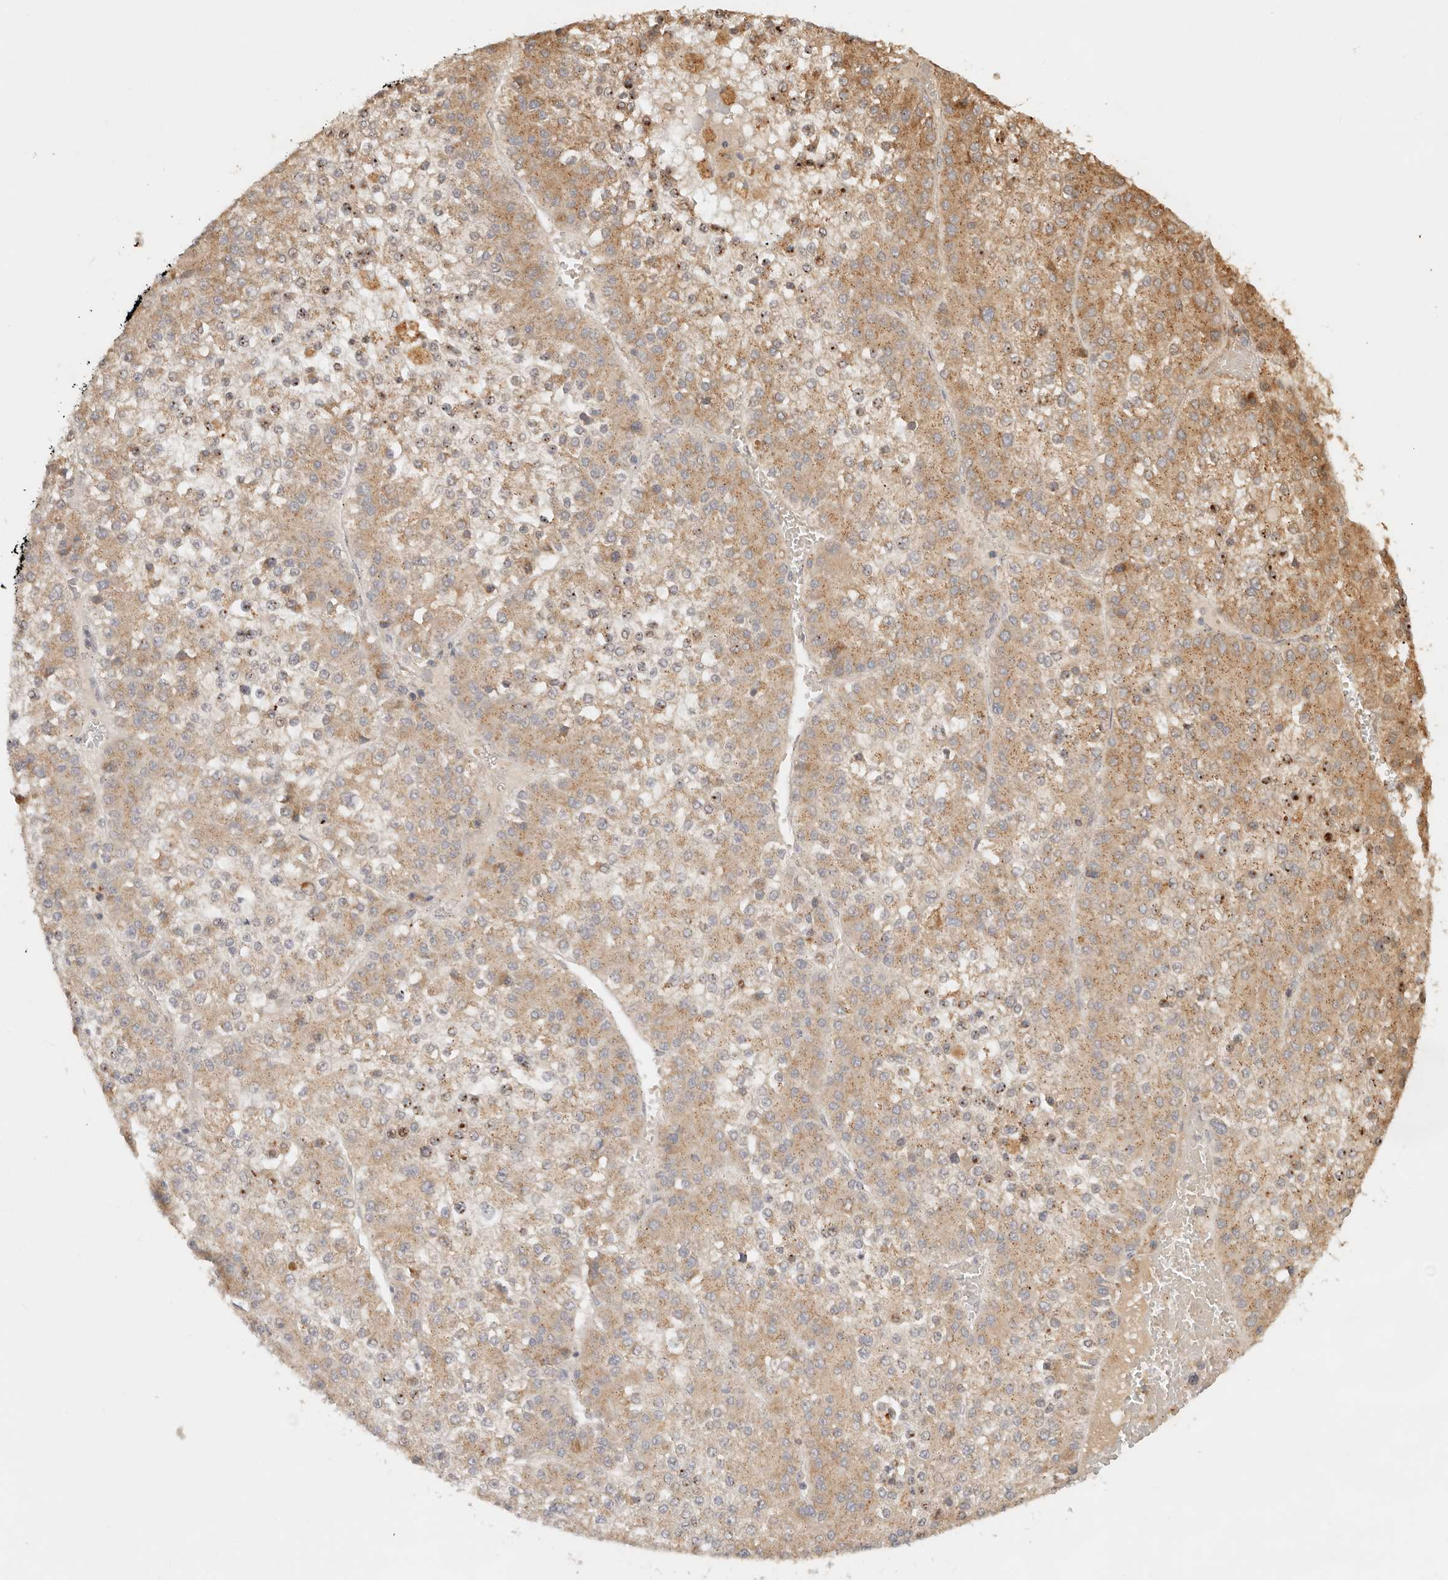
{"staining": {"intensity": "moderate", "quantity": ">75%", "location": "cytoplasmic/membranous"}, "tissue": "liver cancer", "cell_type": "Tumor cells", "image_type": "cancer", "snomed": [{"axis": "morphology", "description": "Carcinoma, Hepatocellular, NOS"}, {"axis": "topography", "description": "Liver"}], "caption": "Immunohistochemistry of human liver cancer reveals medium levels of moderate cytoplasmic/membranous expression in about >75% of tumor cells.", "gene": "LMO4", "patient": {"sex": "female", "age": 73}}